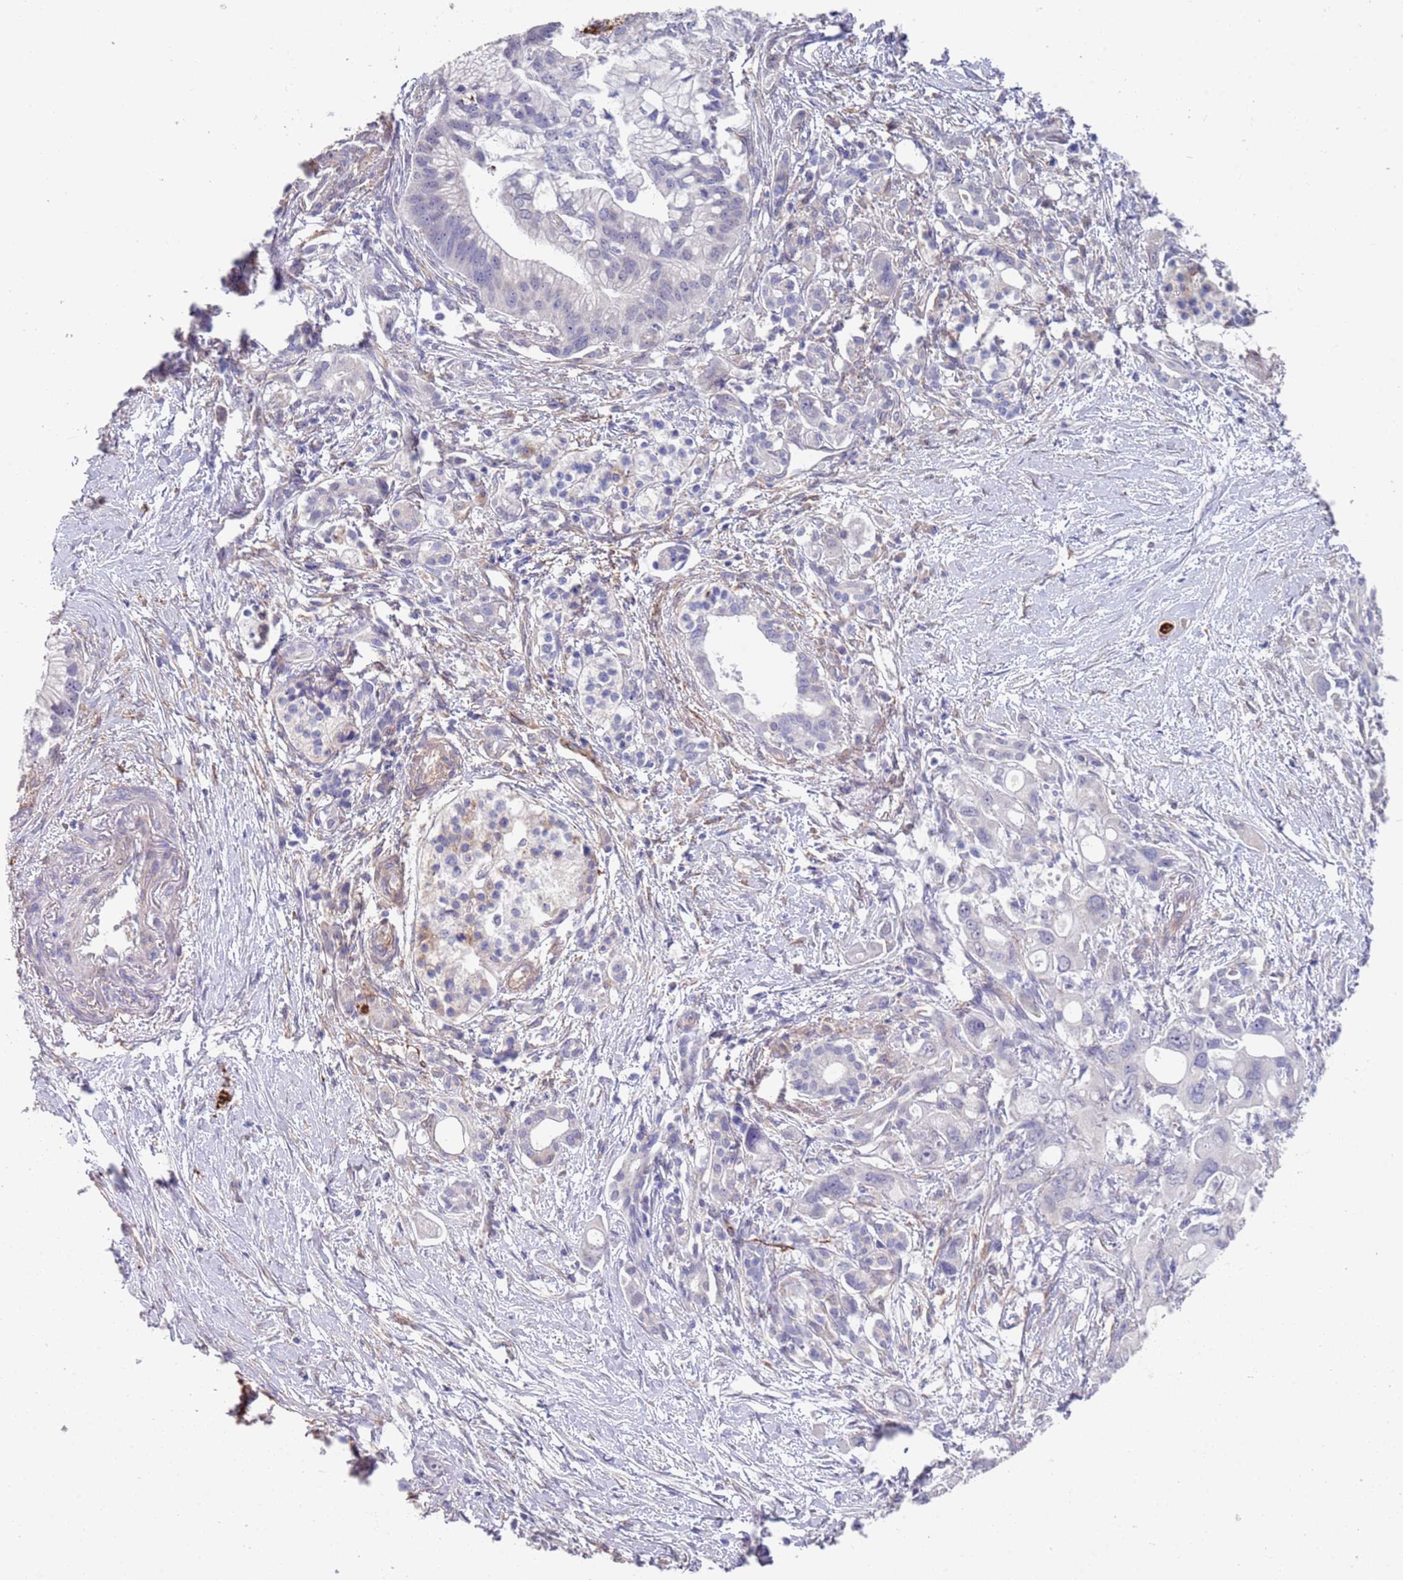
{"staining": {"intensity": "negative", "quantity": "none", "location": "none"}, "tissue": "pancreatic cancer", "cell_type": "Tumor cells", "image_type": "cancer", "snomed": [{"axis": "morphology", "description": "Adenocarcinoma, NOS"}, {"axis": "topography", "description": "Pancreas"}], "caption": "Pancreatic cancer (adenocarcinoma) stained for a protein using immunohistochemistry displays no positivity tumor cells.", "gene": "ANK2", "patient": {"sex": "male", "age": 68}}